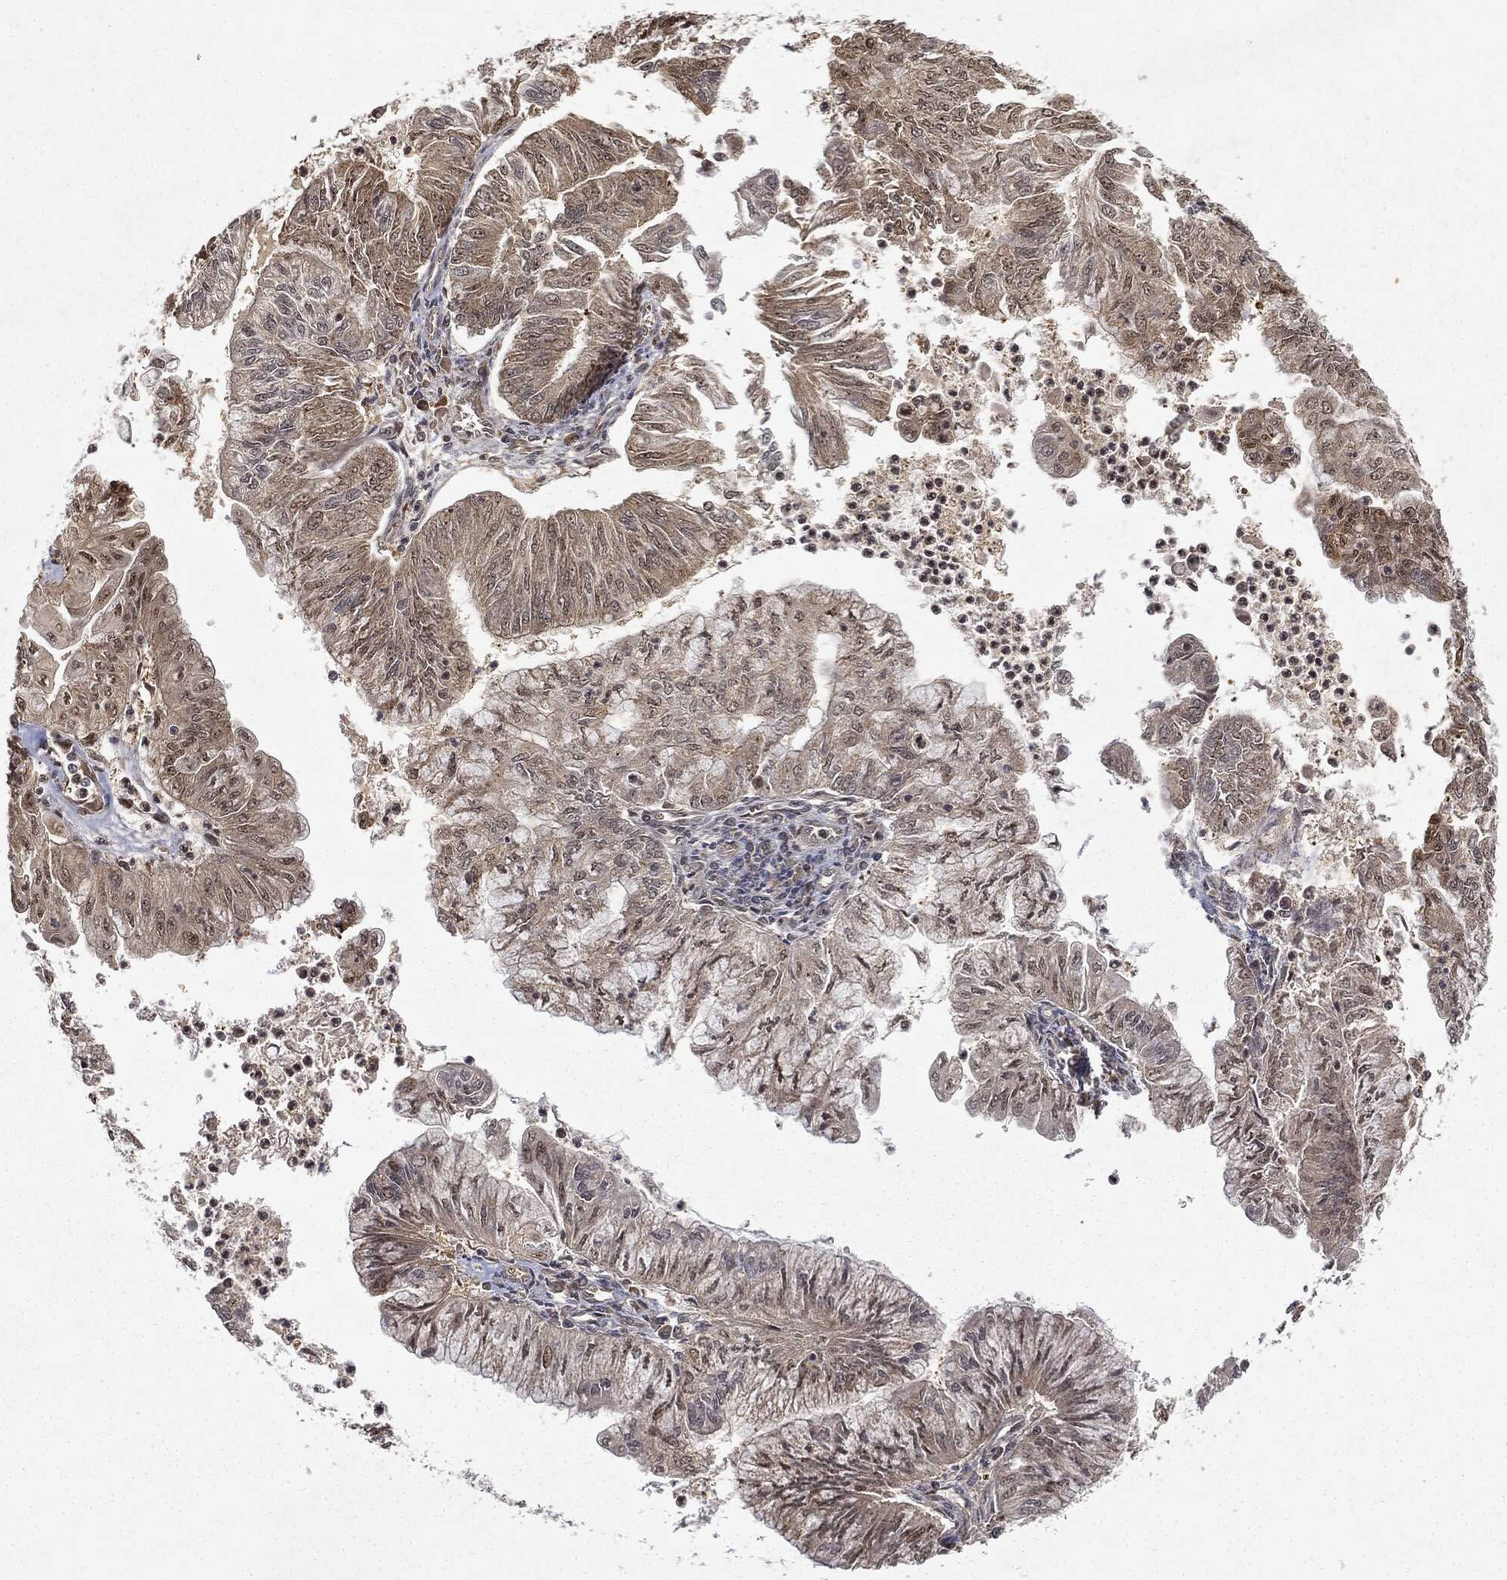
{"staining": {"intensity": "weak", "quantity": "25%-75%", "location": "cytoplasmic/membranous,nuclear"}, "tissue": "endometrial cancer", "cell_type": "Tumor cells", "image_type": "cancer", "snomed": [{"axis": "morphology", "description": "Adenocarcinoma, NOS"}, {"axis": "topography", "description": "Endometrium"}], "caption": "This photomicrograph exhibits IHC staining of endometrial cancer (adenocarcinoma), with low weak cytoplasmic/membranous and nuclear staining in approximately 25%-75% of tumor cells.", "gene": "ZNHIT6", "patient": {"sex": "female", "age": 59}}